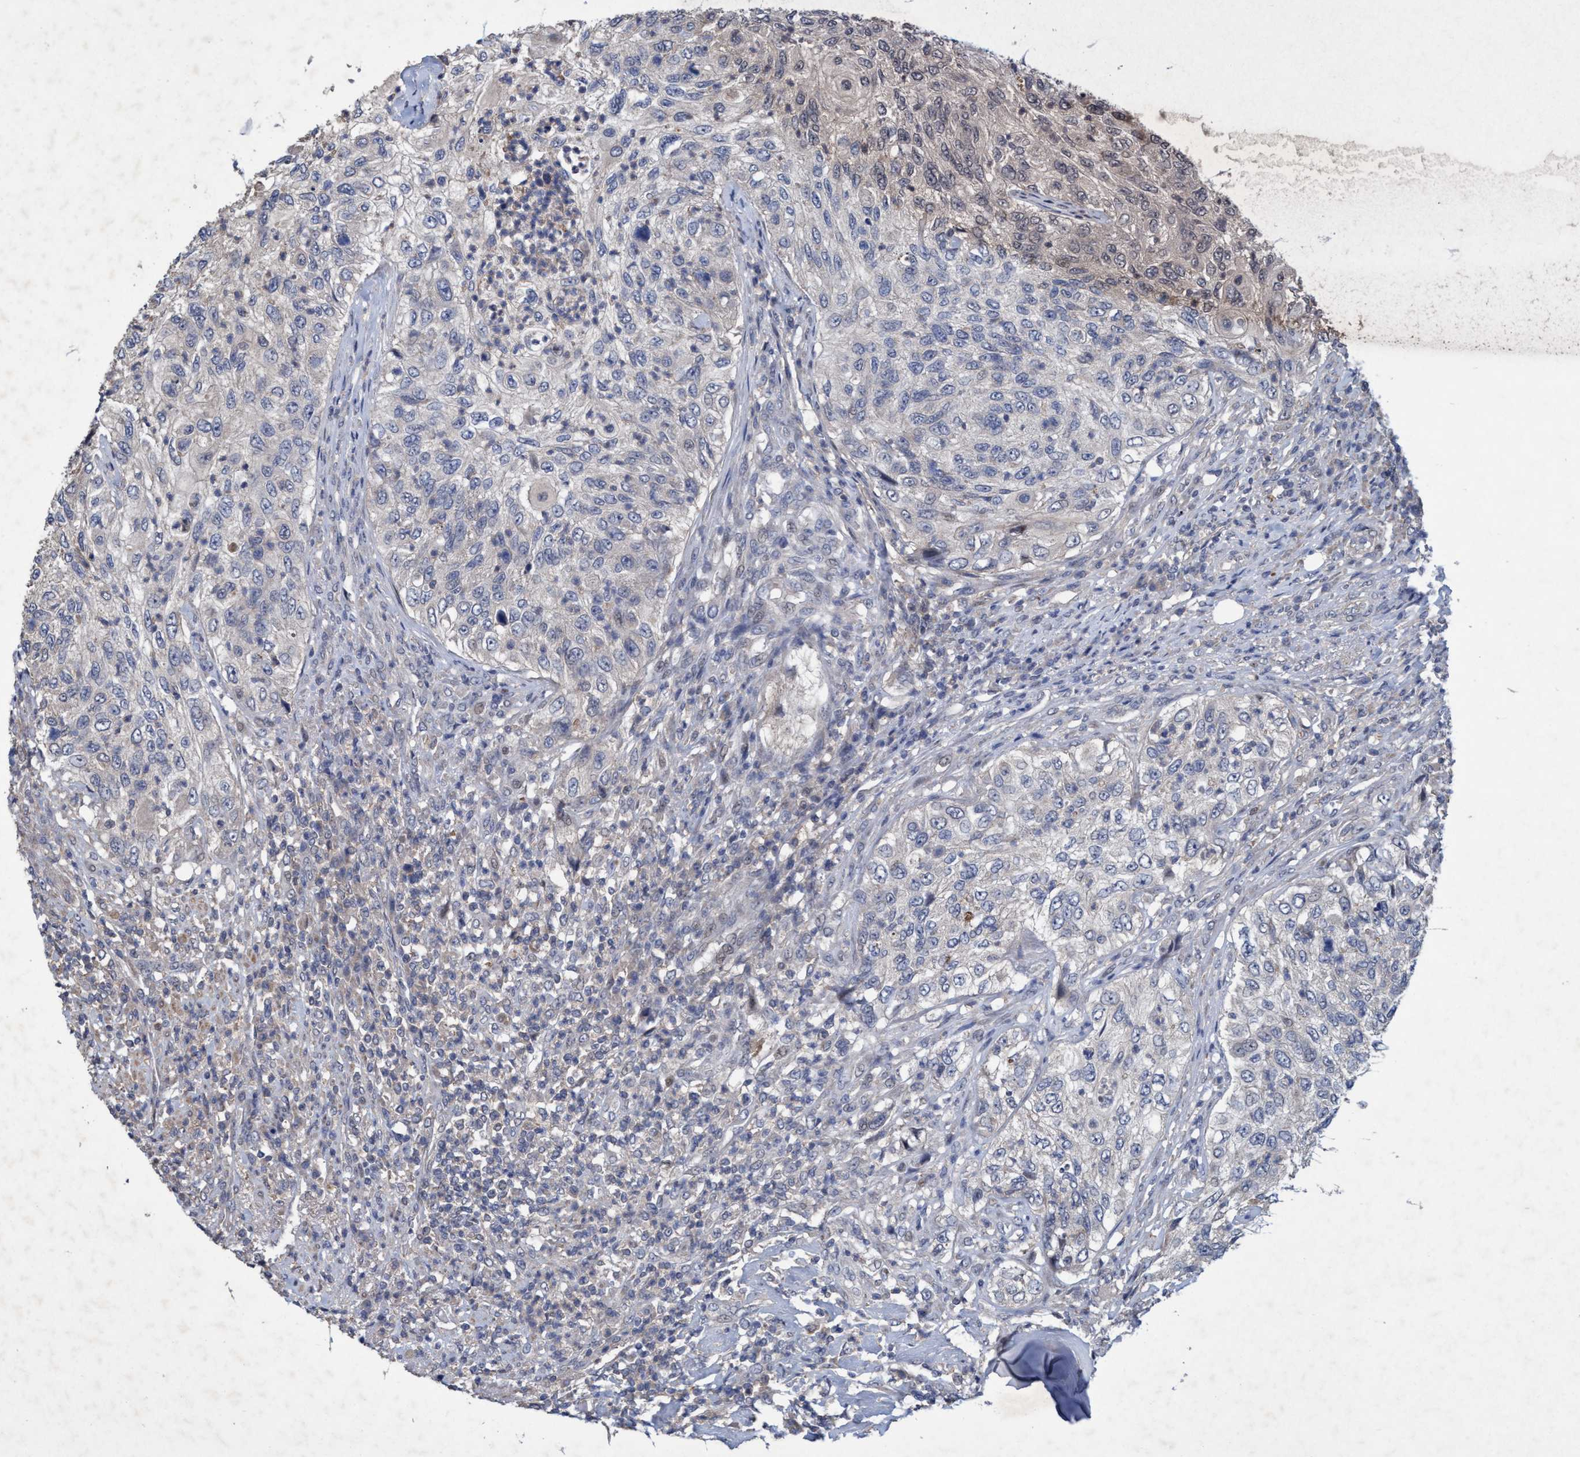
{"staining": {"intensity": "negative", "quantity": "none", "location": "none"}, "tissue": "urothelial cancer", "cell_type": "Tumor cells", "image_type": "cancer", "snomed": [{"axis": "morphology", "description": "Urothelial carcinoma, High grade"}, {"axis": "topography", "description": "Urinary bladder"}], "caption": "High magnification brightfield microscopy of high-grade urothelial carcinoma stained with DAB (brown) and counterstained with hematoxylin (blue): tumor cells show no significant staining. (DAB immunohistochemistry (IHC) visualized using brightfield microscopy, high magnification).", "gene": "ZNF677", "patient": {"sex": "female", "age": 60}}